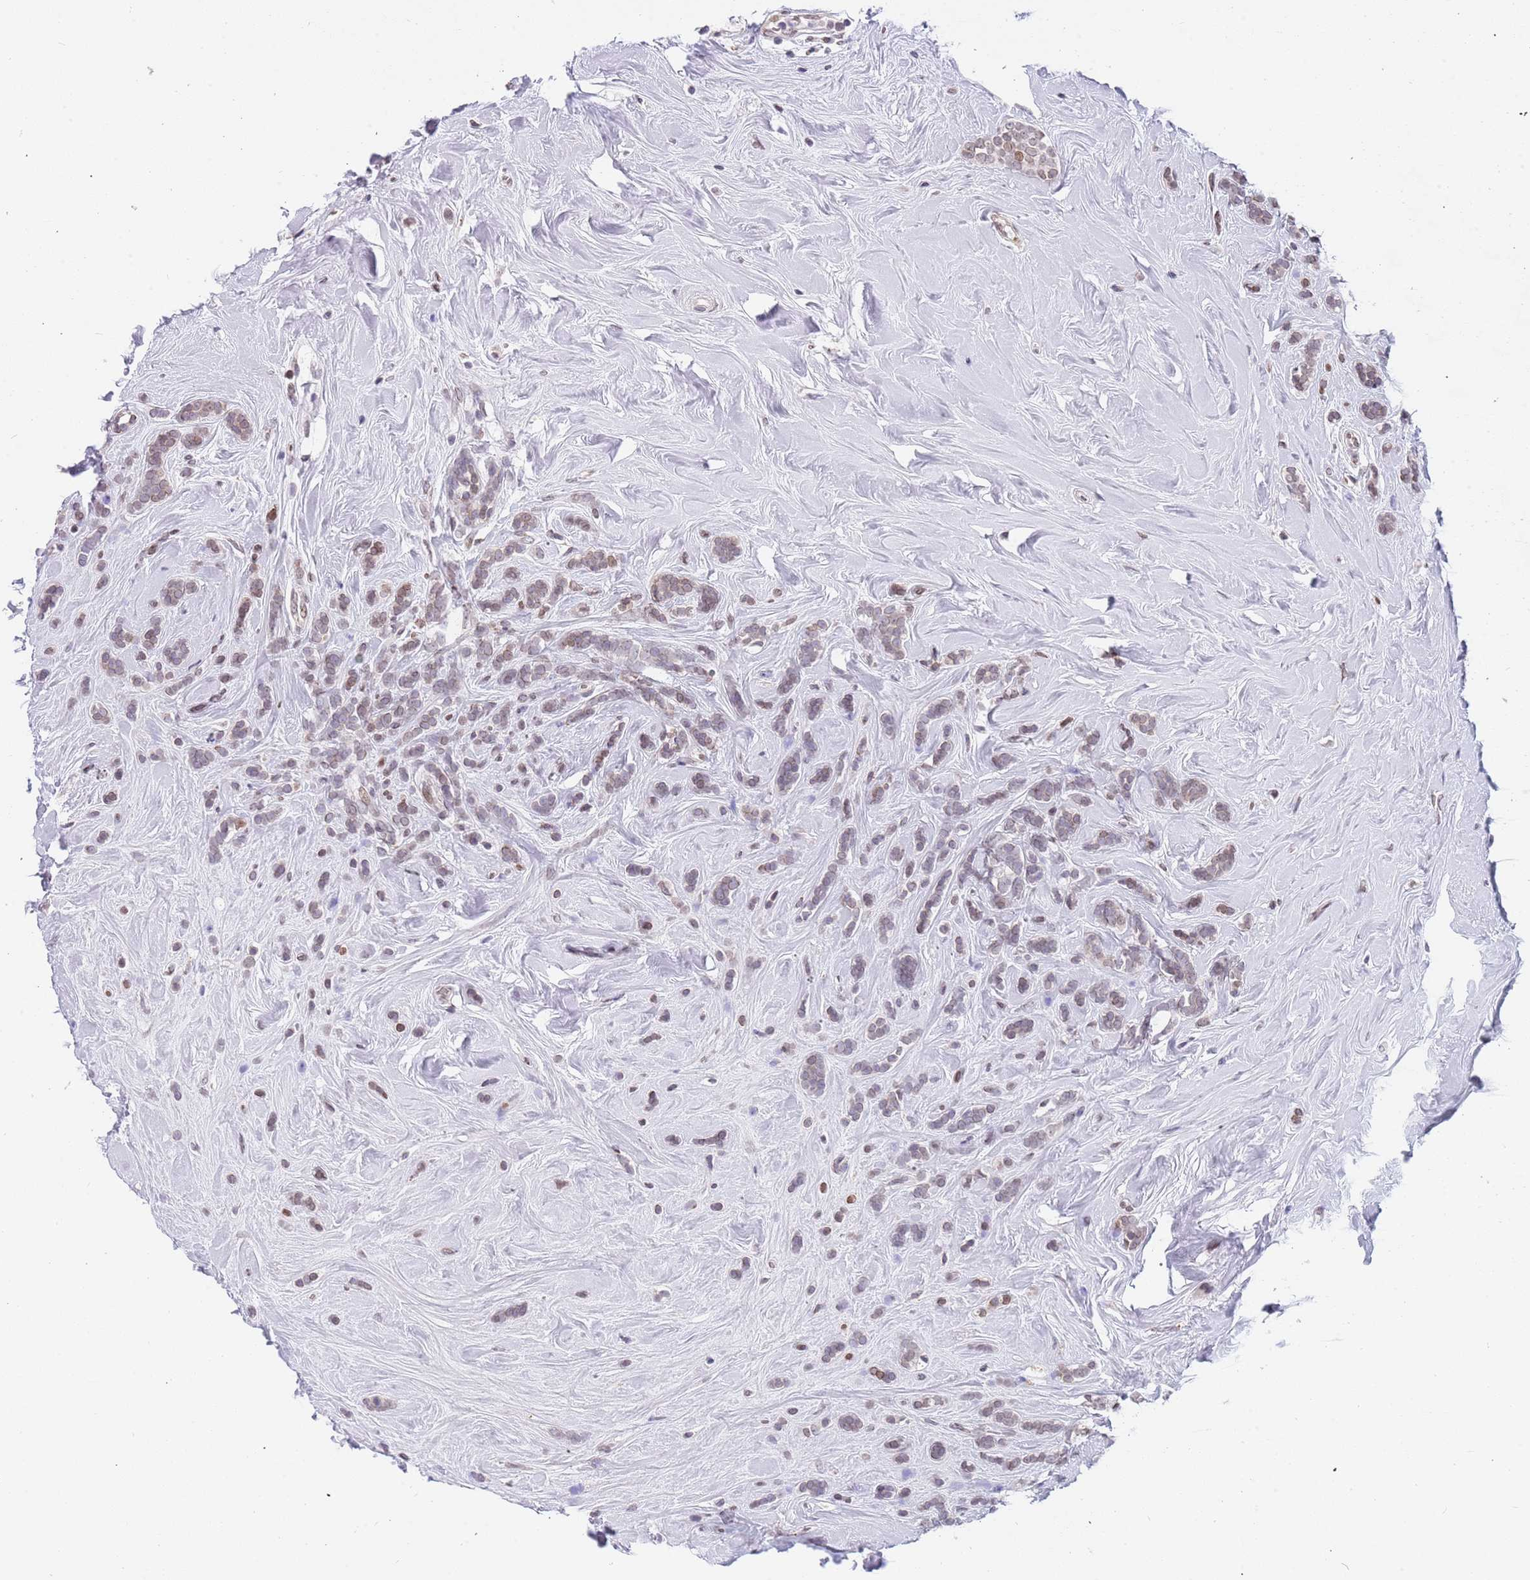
{"staining": {"intensity": "weak", "quantity": "25%-75%", "location": "cytoplasmic/membranous,nuclear"}, "tissue": "breast cancer", "cell_type": "Tumor cells", "image_type": "cancer", "snomed": [{"axis": "morphology", "description": "Lobular carcinoma"}, {"axis": "topography", "description": "Breast"}], "caption": "Immunohistochemistry staining of breast lobular carcinoma, which displays low levels of weak cytoplasmic/membranous and nuclear expression in about 25%-75% of tumor cells indicating weak cytoplasmic/membranous and nuclear protein positivity. The staining was performed using DAB (brown) for protein detection and nuclei were counterstained in hematoxylin (blue).", "gene": "KLHDC2", "patient": {"sex": "female", "age": 58}}